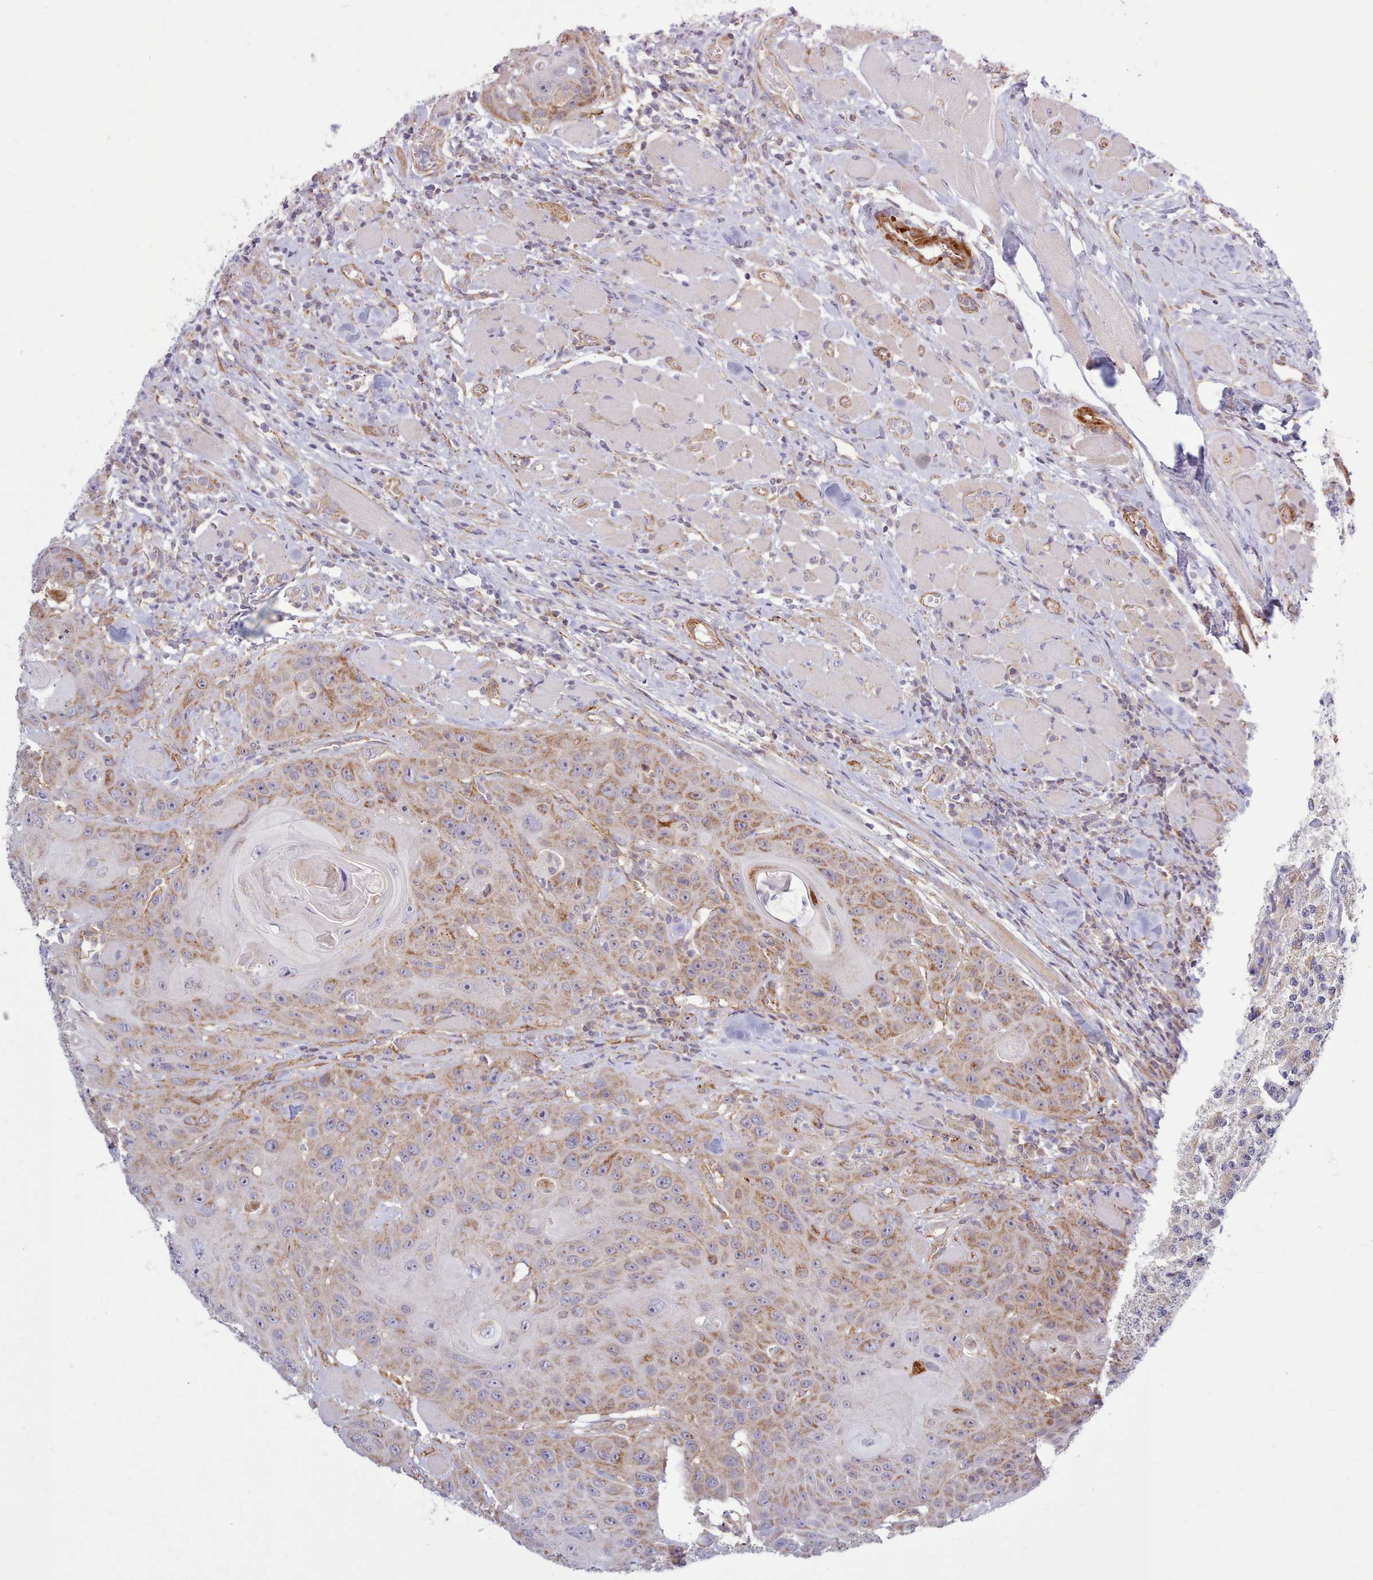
{"staining": {"intensity": "moderate", "quantity": ">75%", "location": "cytoplasmic/membranous"}, "tissue": "head and neck cancer", "cell_type": "Tumor cells", "image_type": "cancer", "snomed": [{"axis": "morphology", "description": "Squamous cell carcinoma, NOS"}, {"axis": "topography", "description": "Head-Neck"}], "caption": "A micrograph of head and neck cancer stained for a protein shows moderate cytoplasmic/membranous brown staining in tumor cells.", "gene": "MRPL21", "patient": {"sex": "female", "age": 59}}